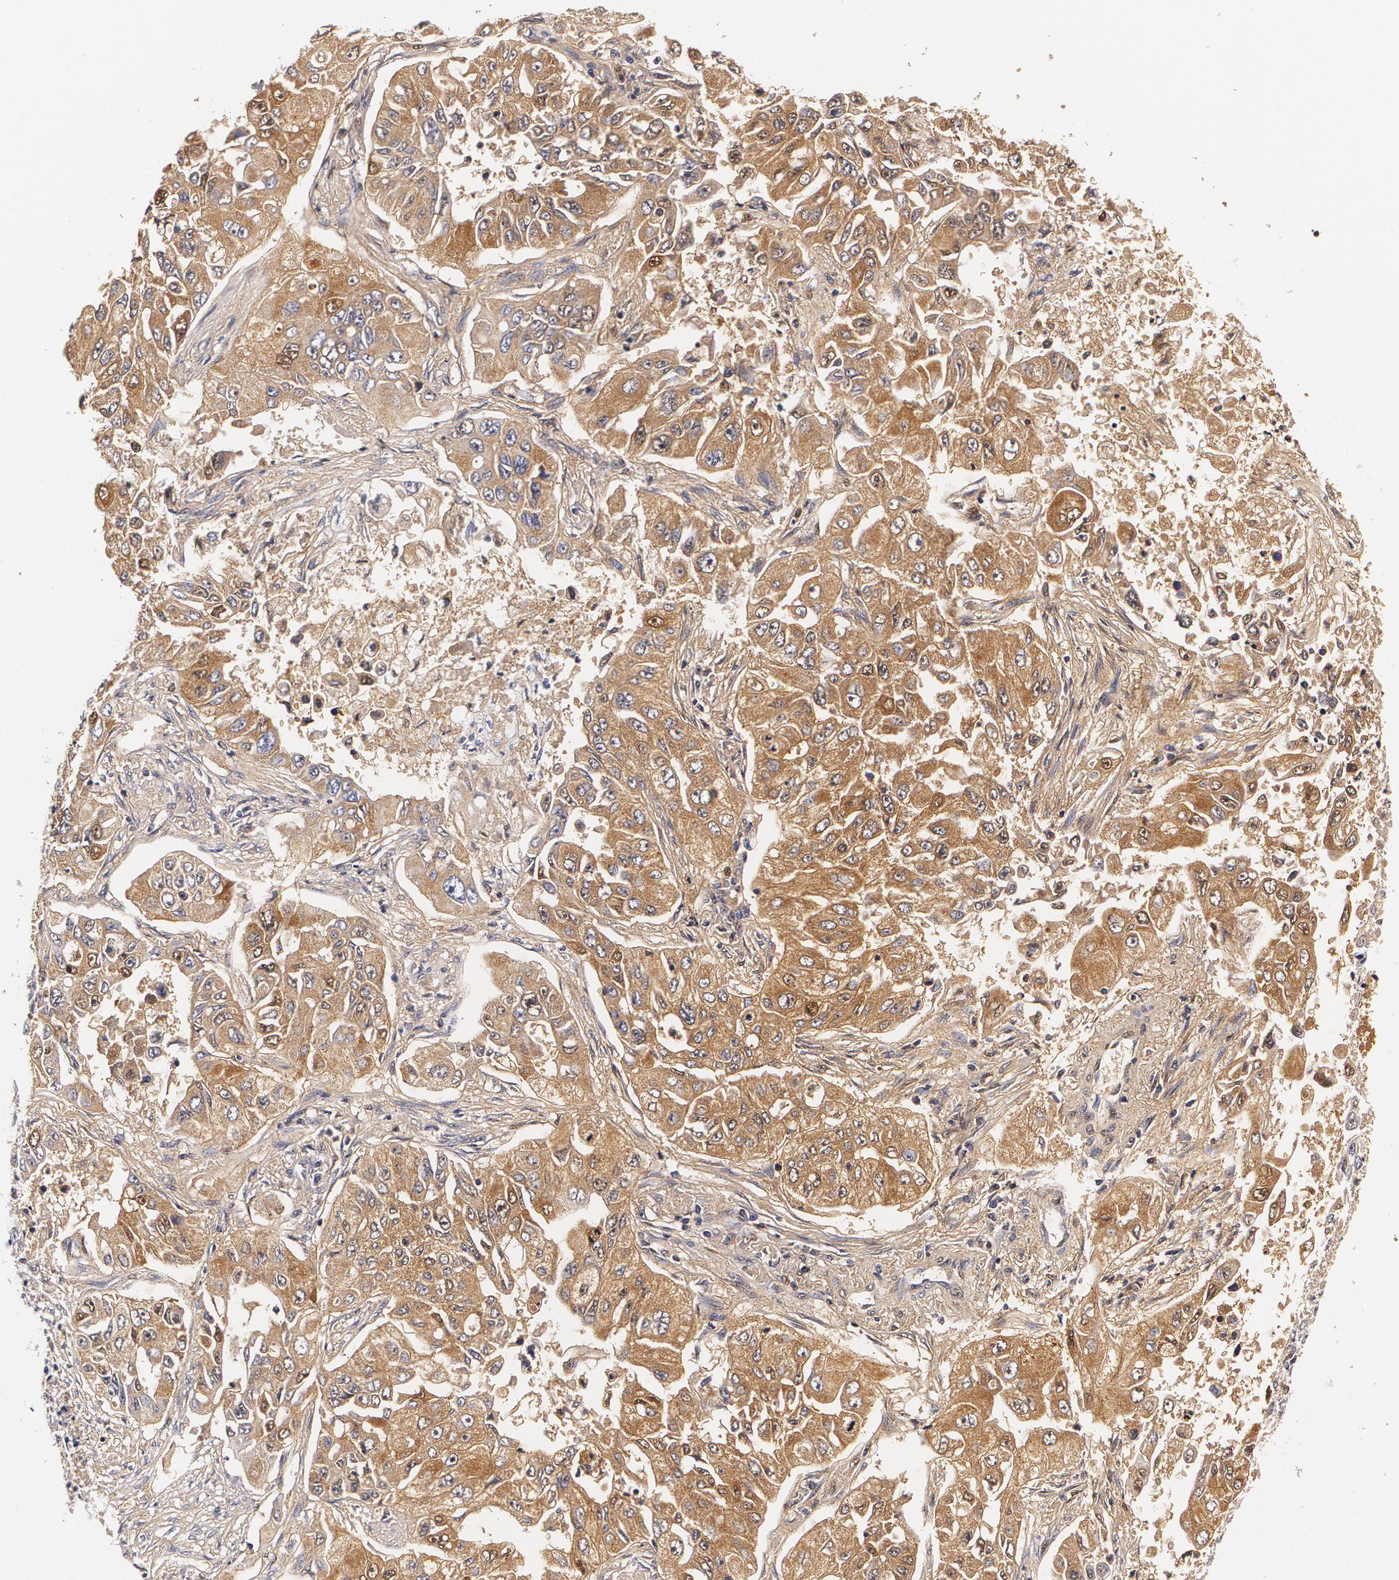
{"staining": {"intensity": "moderate", "quantity": "<25%", "location": "cytoplasmic/membranous"}, "tissue": "lung cancer", "cell_type": "Tumor cells", "image_type": "cancer", "snomed": [{"axis": "morphology", "description": "Adenocarcinoma, NOS"}, {"axis": "topography", "description": "Lung"}], "caption": "Adenocarcinoma (lung) stained with DAB immunohistochemistry (IHC) exhibits low levels of moderate cytoplasmic/membranous staining in approximately <25% of tumor cells.", "gene": "TTR", "patient": {"sex": "male", "age": 84}}